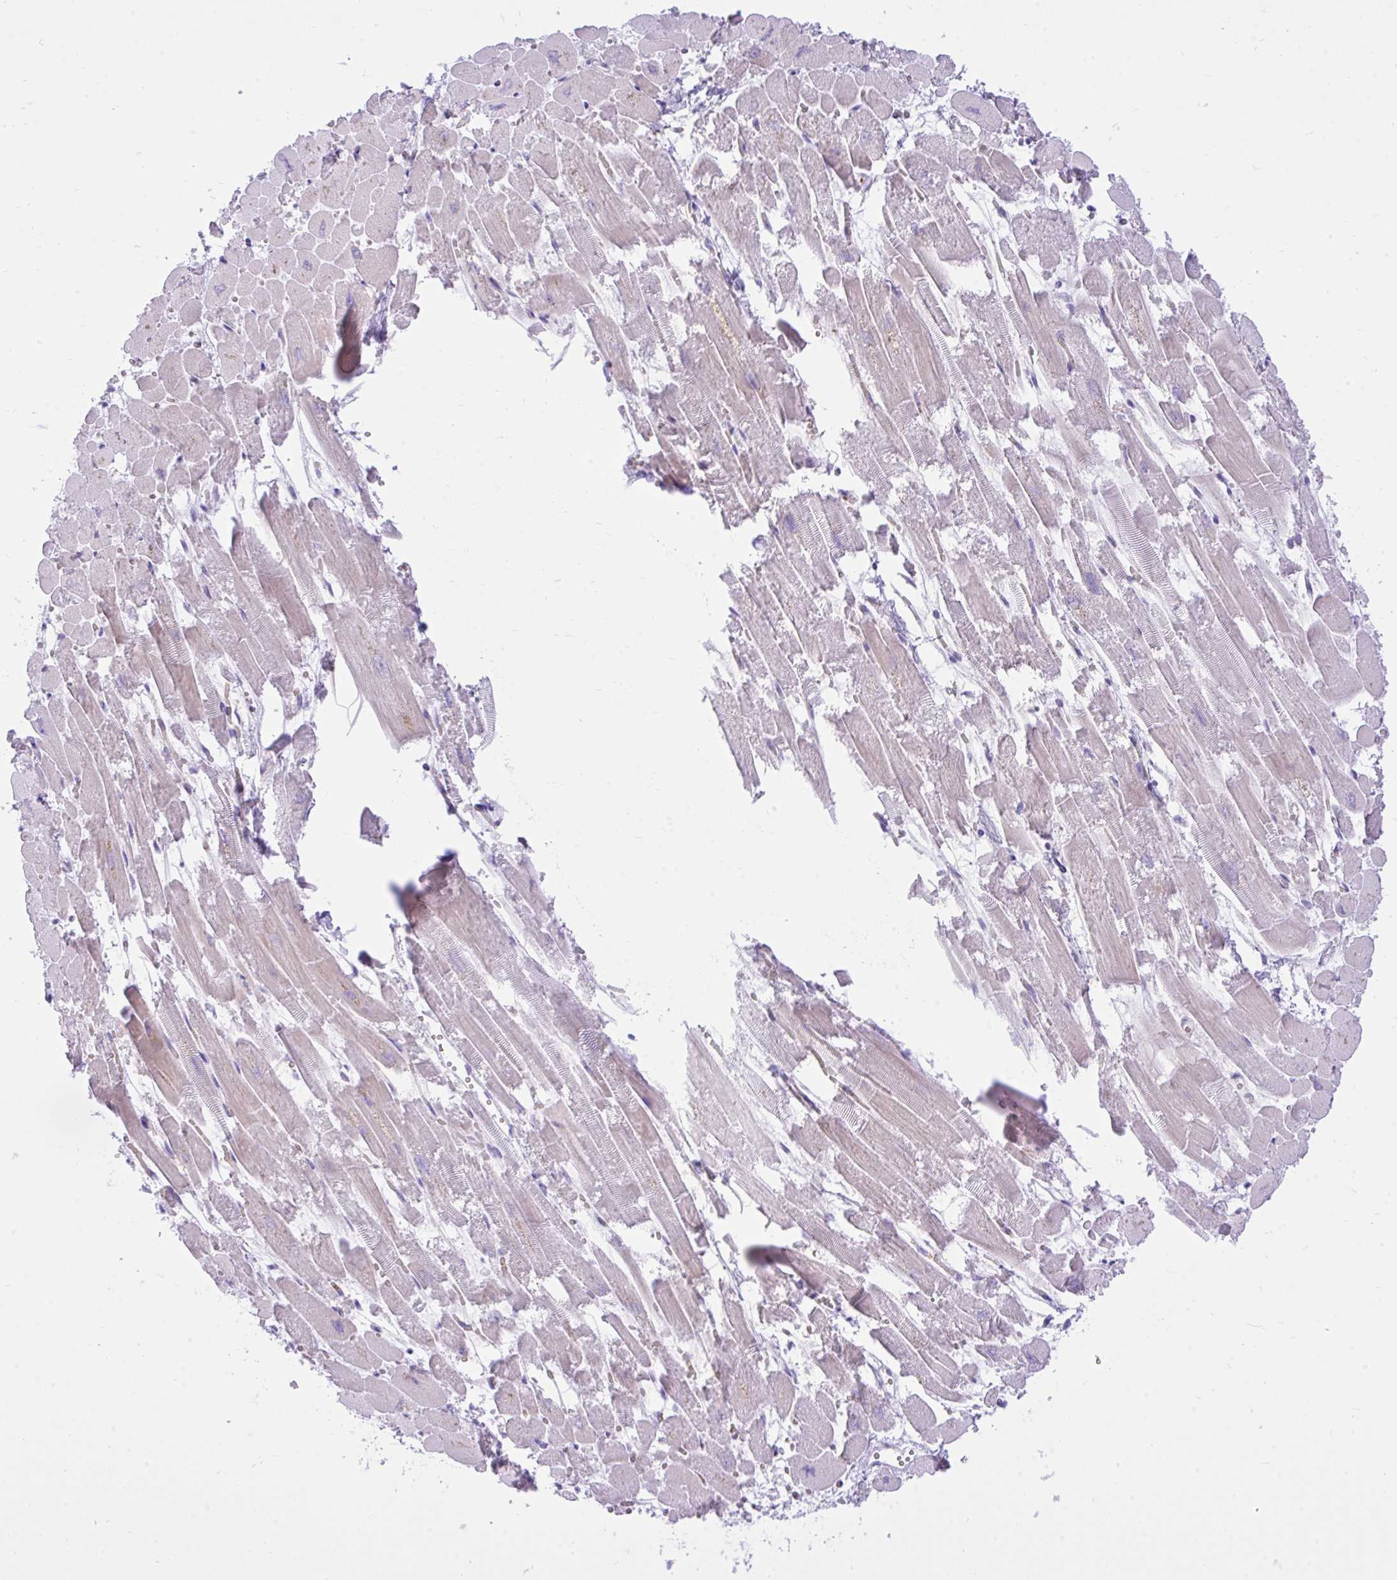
{"staining": {"intensity": "moderate", "quantity": "<25%", "location": "cytoplasmic/membranous"}, "tissue": "heart muscle", "cell_type": "Cardiomyocytes", "image_type": "normal", "snomed": [{"axis": "morphology", "description": "Normal tissue, NOS"}, {"axis": "topography", "description": "Heart"}], "caption": "A histopathology image showing moderate cytoplasmic/membranous expression in approximately <25% of cardiomyocytes in unremarkable heart muscle, as visualized by brown immunohistochemical staining.", "gene": "EEF1A1", "patient": {"sex": "female", "age": 52}}